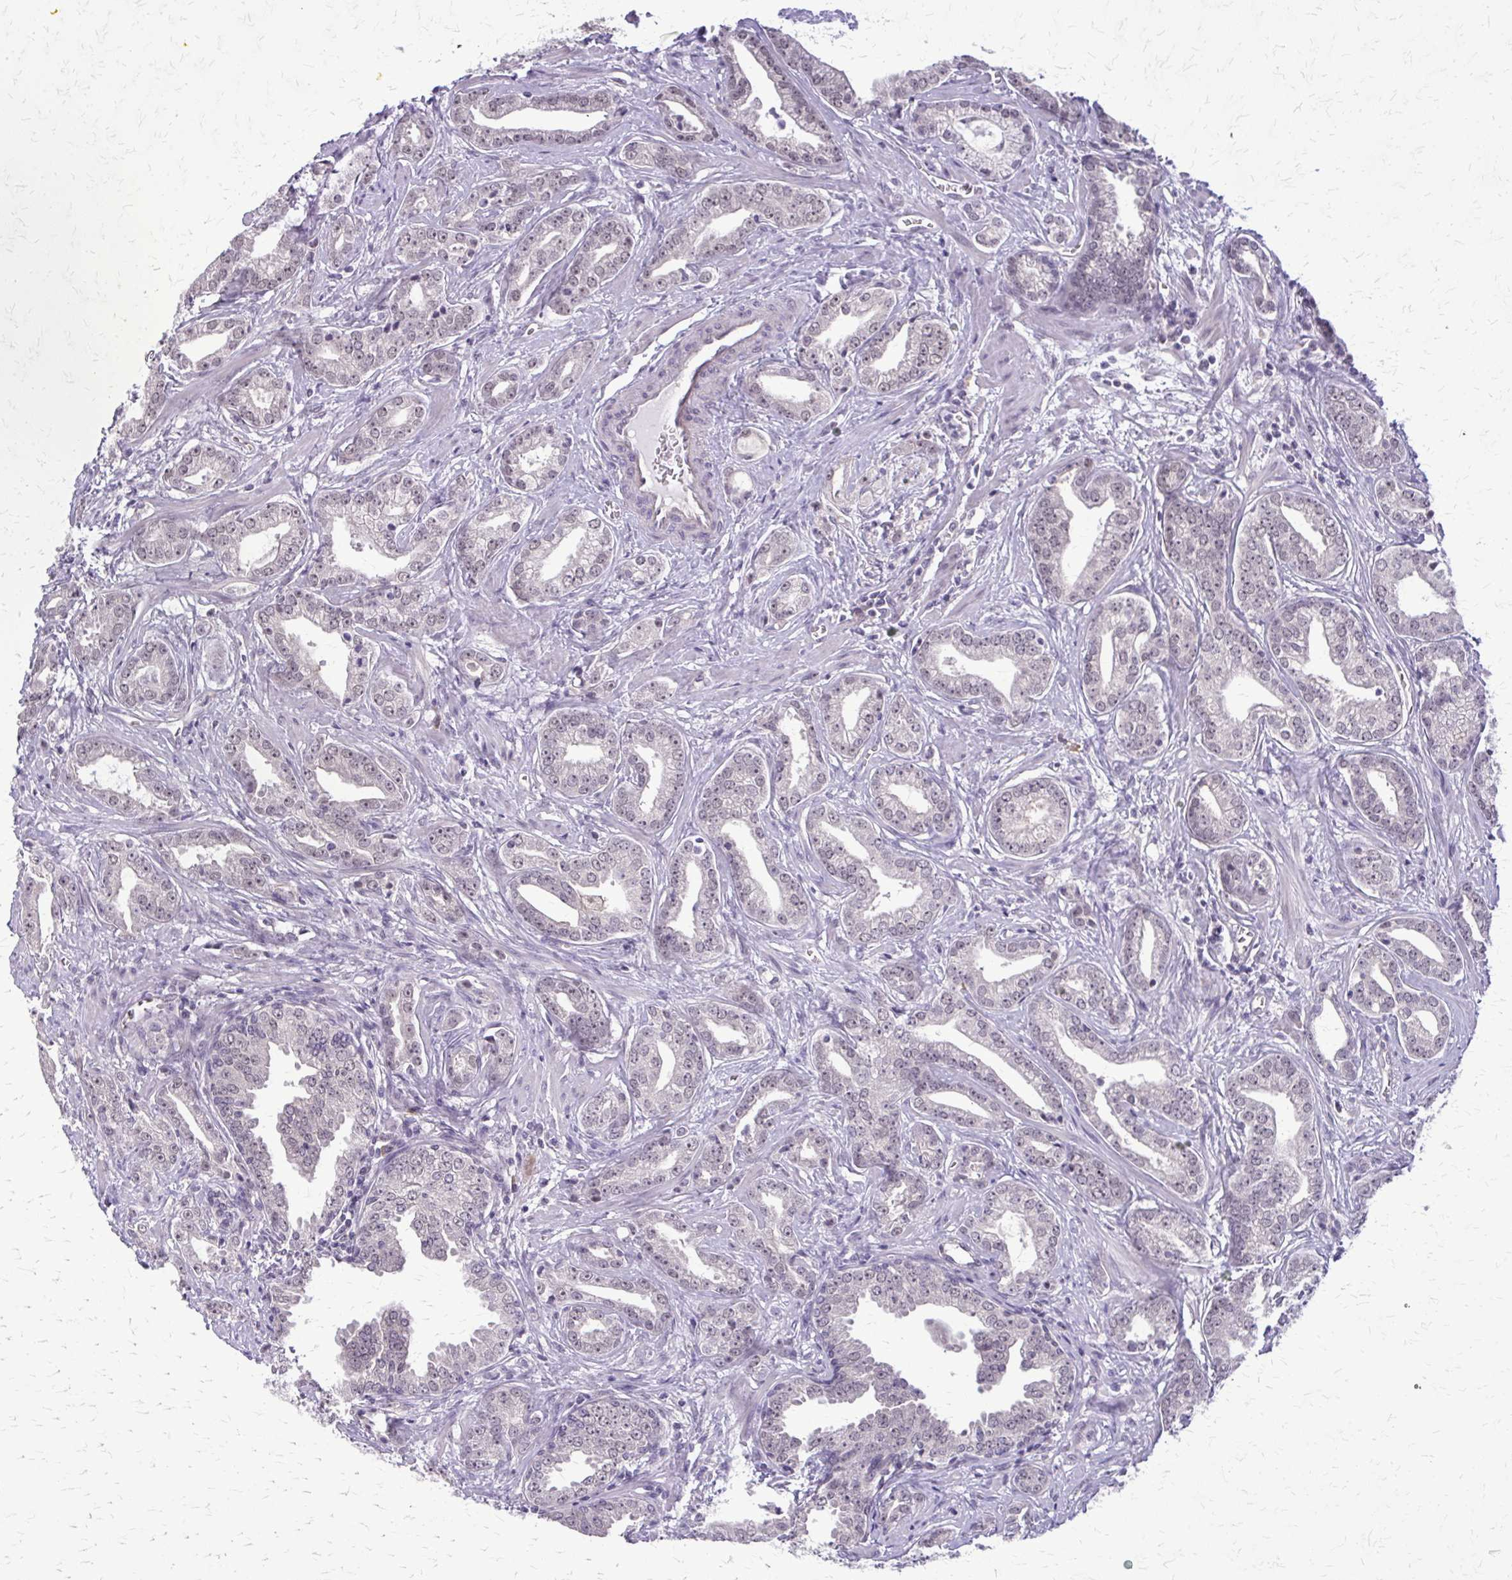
{"staining": {"intensity": "negative", "quantity": "none", "location": "none"}, "tissue": "prostate cancer", "cell_type": "Tumor cells", "image_type": "cancer", "snomed": [{"axis": "morphology", "description": "Adenocarcinoma, Medium grade"}, {"axis": "topography", "description": "Prostate"}], "caption": "High magnification brightfield microscopy of adenocarcinoma (medium-grade) (prostate) stained with DAB (brown) and counterstained with hematoxylin (blue): tumor cells show no significant positivity. Brightfield microscopy of immunohistochemistry (IHC) stained with DAB (brown) and hematoxylin (blue), captured at high magnification.", "gene": "PLCB1", "patient": {"sex": "male", "age": 57}}